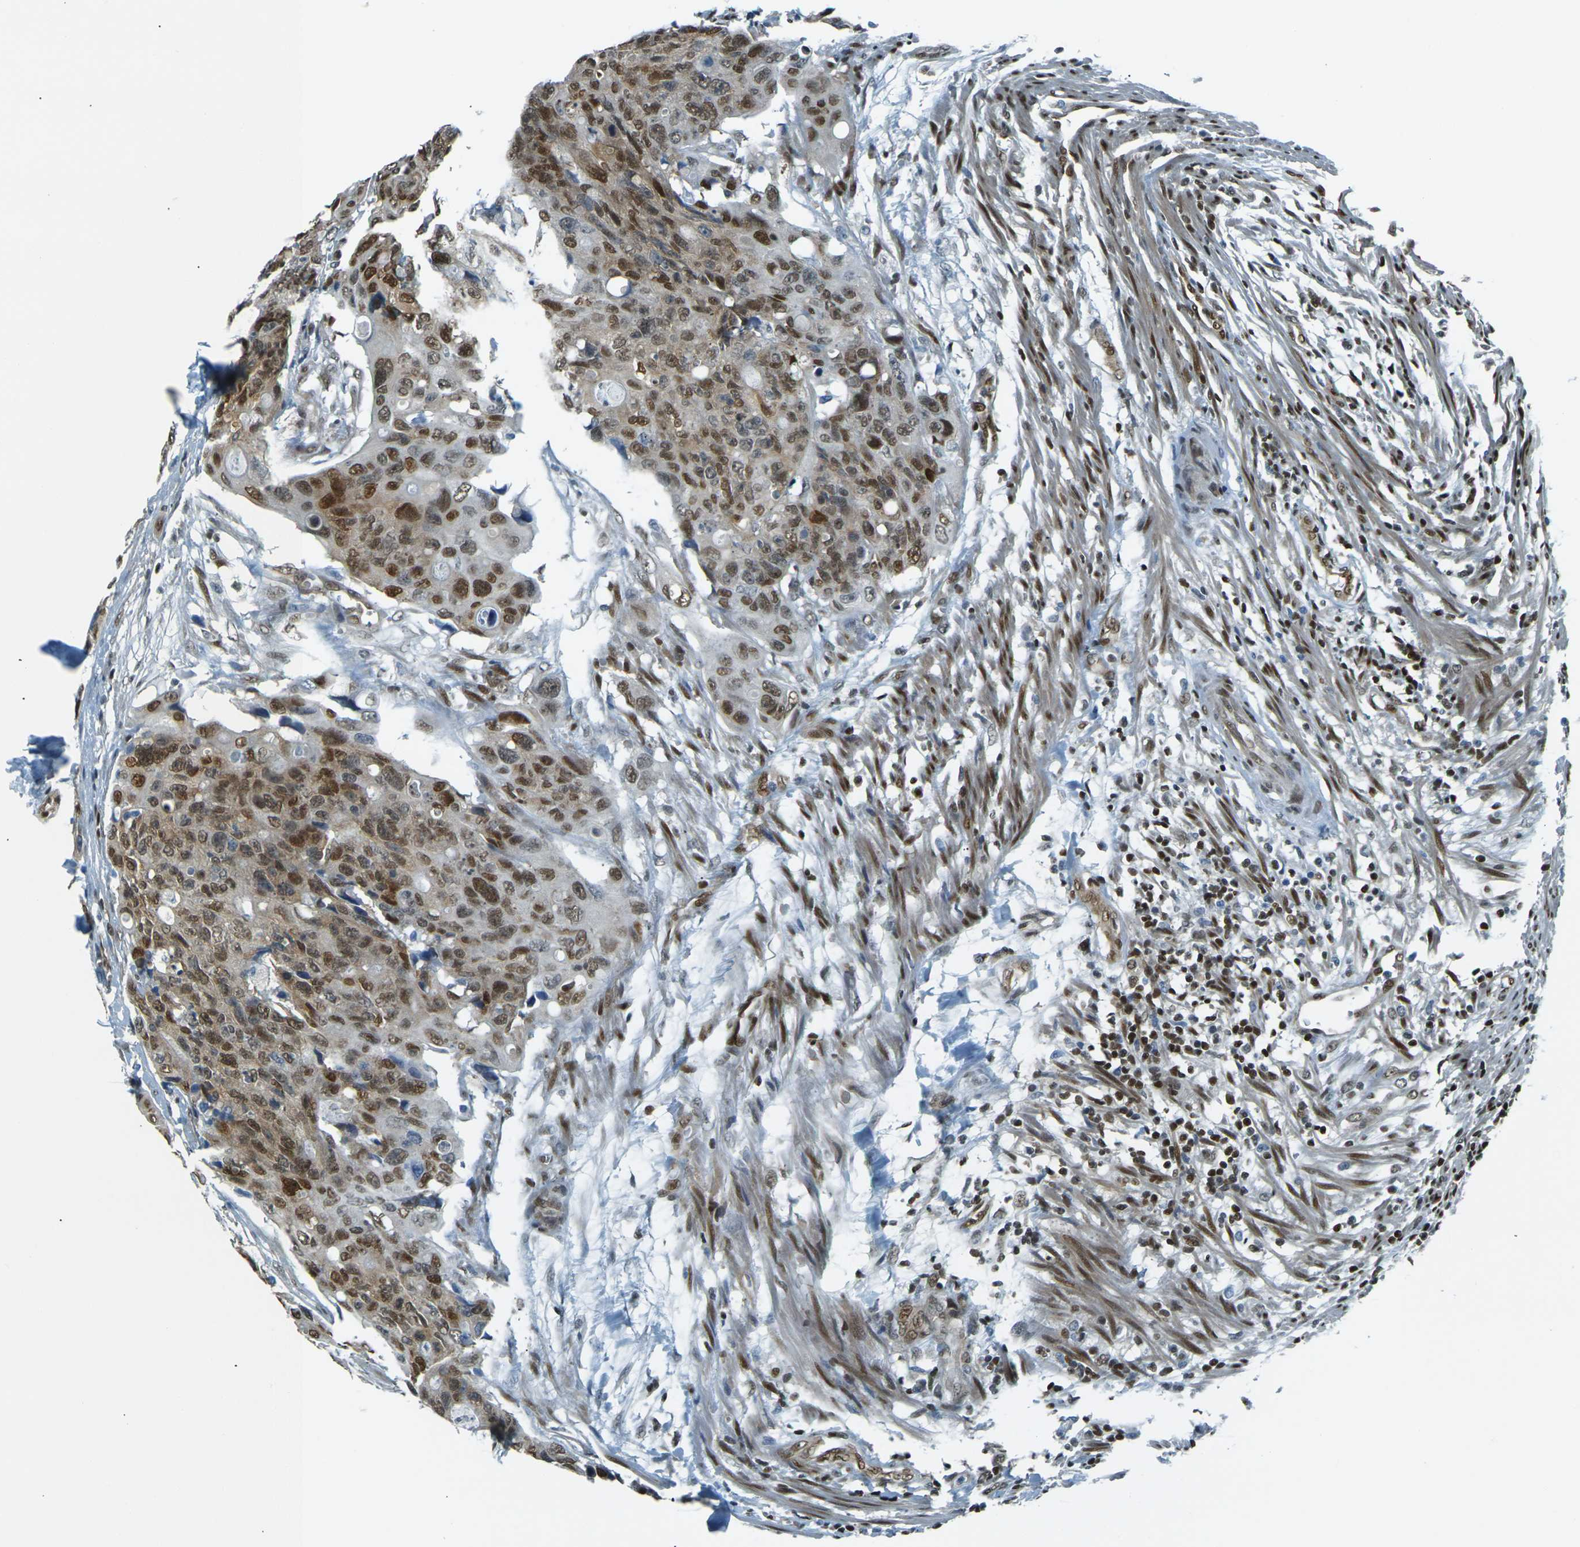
{"staining": {"intensity": "moderate", "quantity": ">75%", "location": "cytoplasmic/membranous,nuclear"}, "tissue": "colorectal cancer", "cell_type": "Tumor cells", "image_type": "cancer", "snomed": [{"axis": "morphology", "description": "Adenocarcinoma, NOS"}, {"axis": "topography", "description": "Colon"}], "caption": "Immunohistochemistry histopathology image of neoplastic tissue: colorectal cancer stained using IHC displays medium levels of moderate protein expression localized specifically in the cytoplasmic/membranous and nuclear of tumor cells, appearing as a cytoplasmic/membranous and nuclear brown color.", "gene": "NHEJ1", "patient": {"sex": "female", "age": 57}}